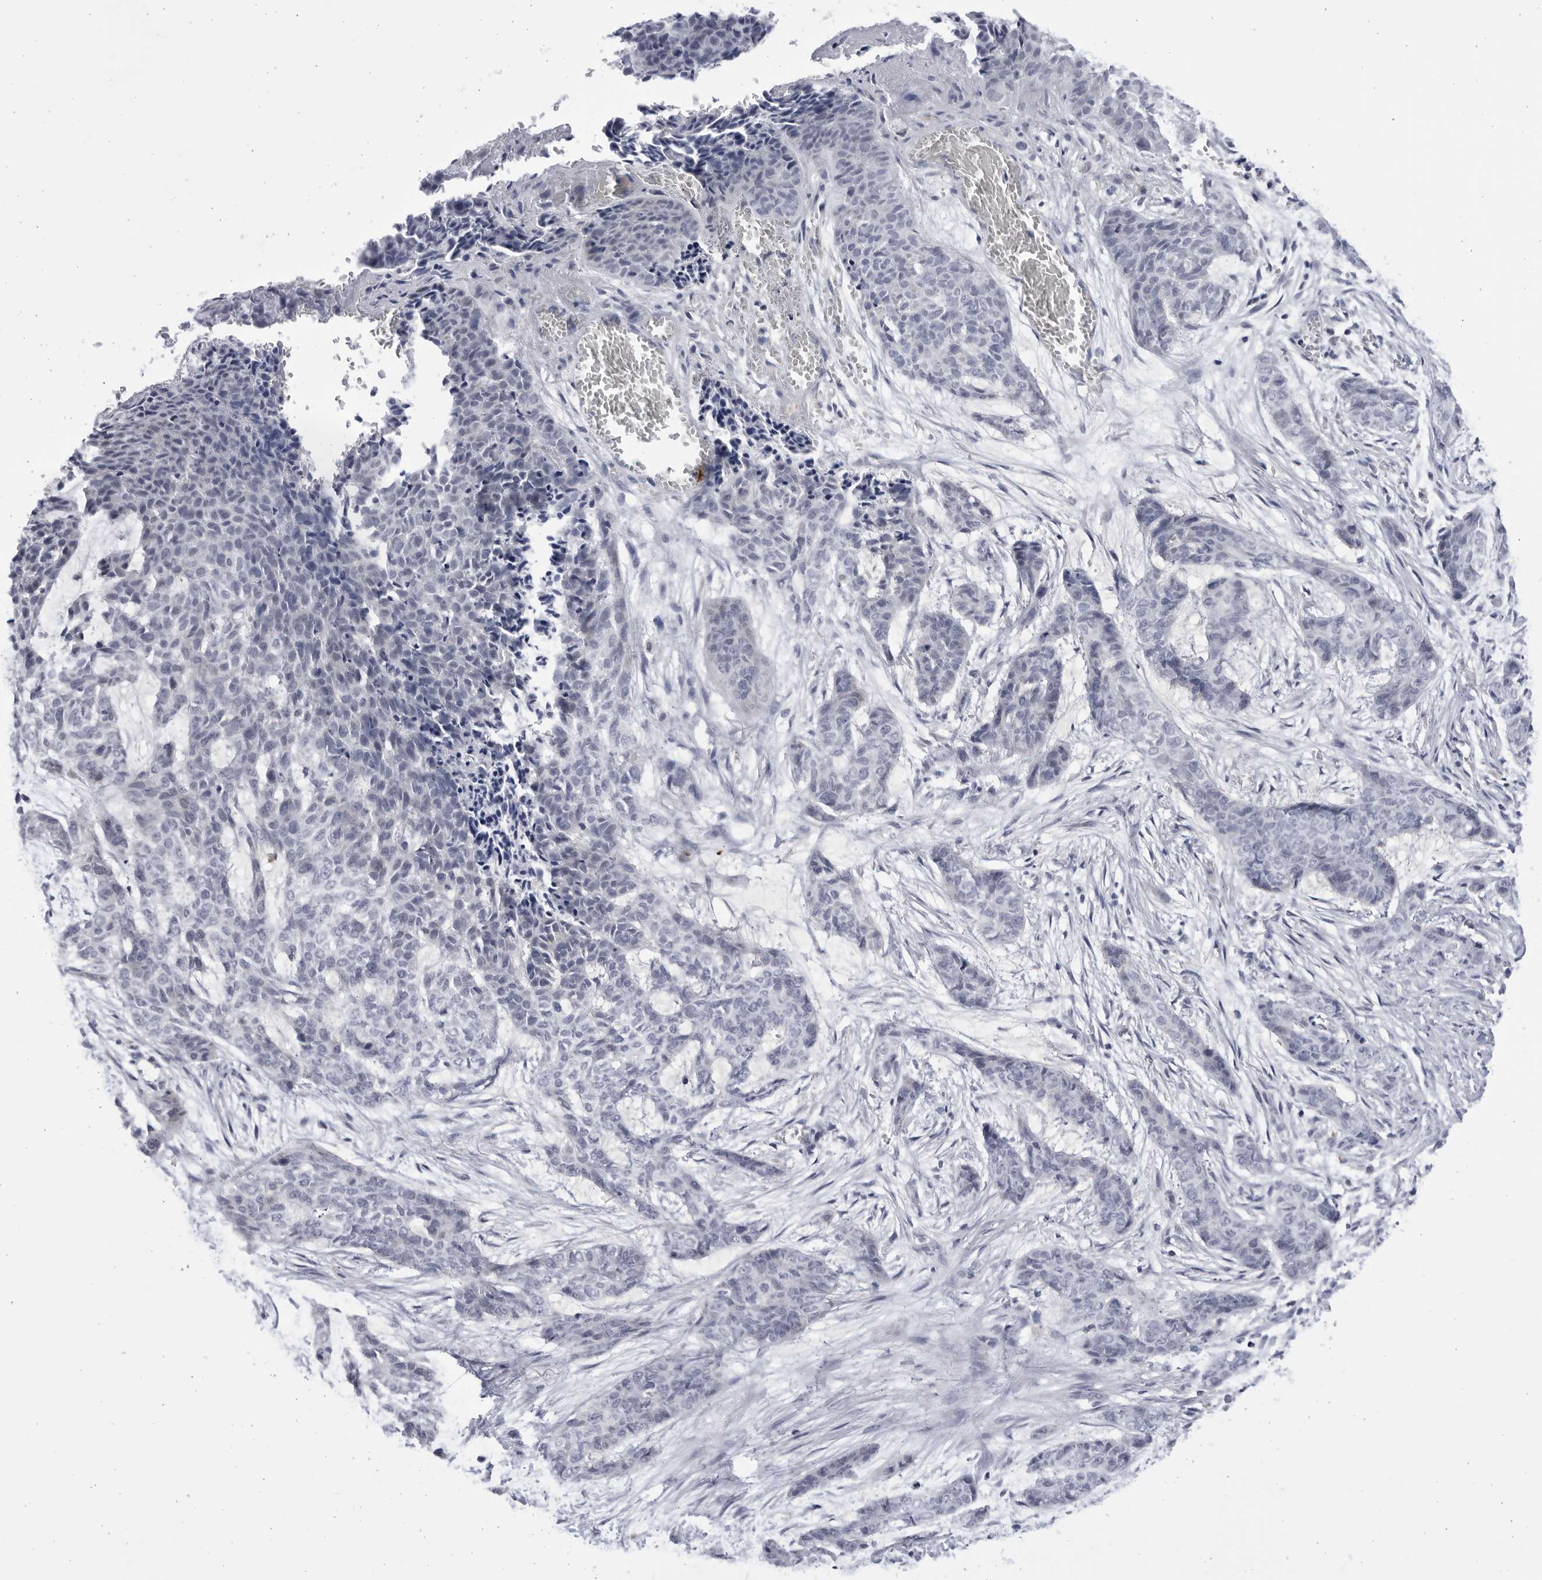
{"staining": {"intensity": "negative", "quantity": "none", "location": "none"}, "tissue": "skin cancer", "cell_type": "Tumor cells", "image_type": "cancer", "snomed": [{"axis": "morphology", "description": "Basal cell carcinoma"}, {"axis": "topography", "description": "Skin"}], "caption": "Tumor cells are negative for protein expression in human skin cancer (basal cell carcinoma). The staining was performed using DAB to visualize the protein expression in brown, while the nuclei were stained in blue with hematoxylin (Magnification: 20x).", "gene": "CCDC181", "patient": {"sex": "female", "age": 64}}